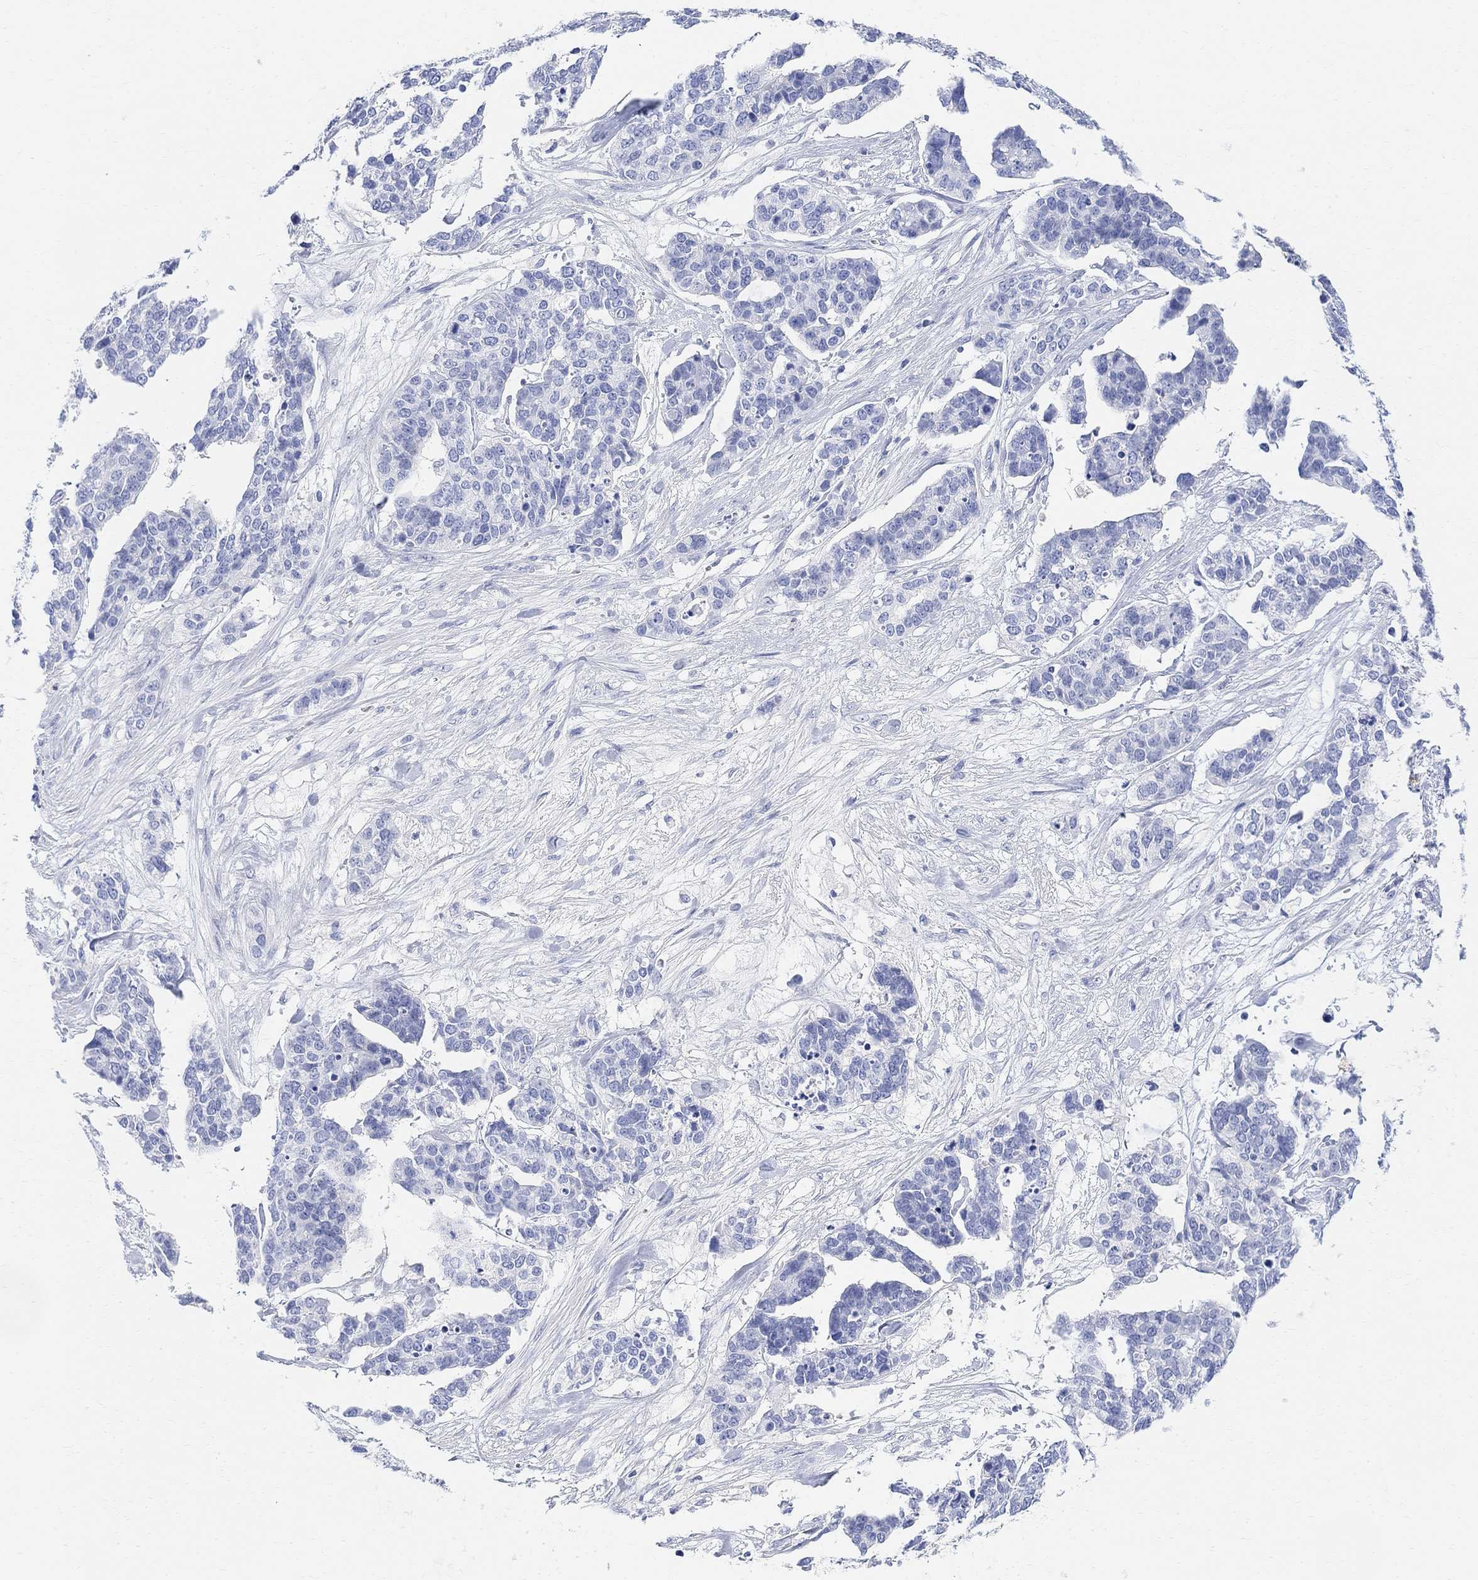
{"staining": {"intensity": "negative", "quantity": "none", "location": "none"}, "tissue": "ovarian cancer", "cell_type": "Tumor cells", "image_type": "cancer", "snomed": [{"axis": "morphology", "description": "Carcinoma, endometroid"}, {"axis": "topography", "description": "Ovary"}], "caption": "Endometroid carcinoma (ovarian) was stained to show a protein in brown. There is no significant expression in tumor cells.", "gene": "RETNLB", "patient": {"sex": "female", "age": 65}}